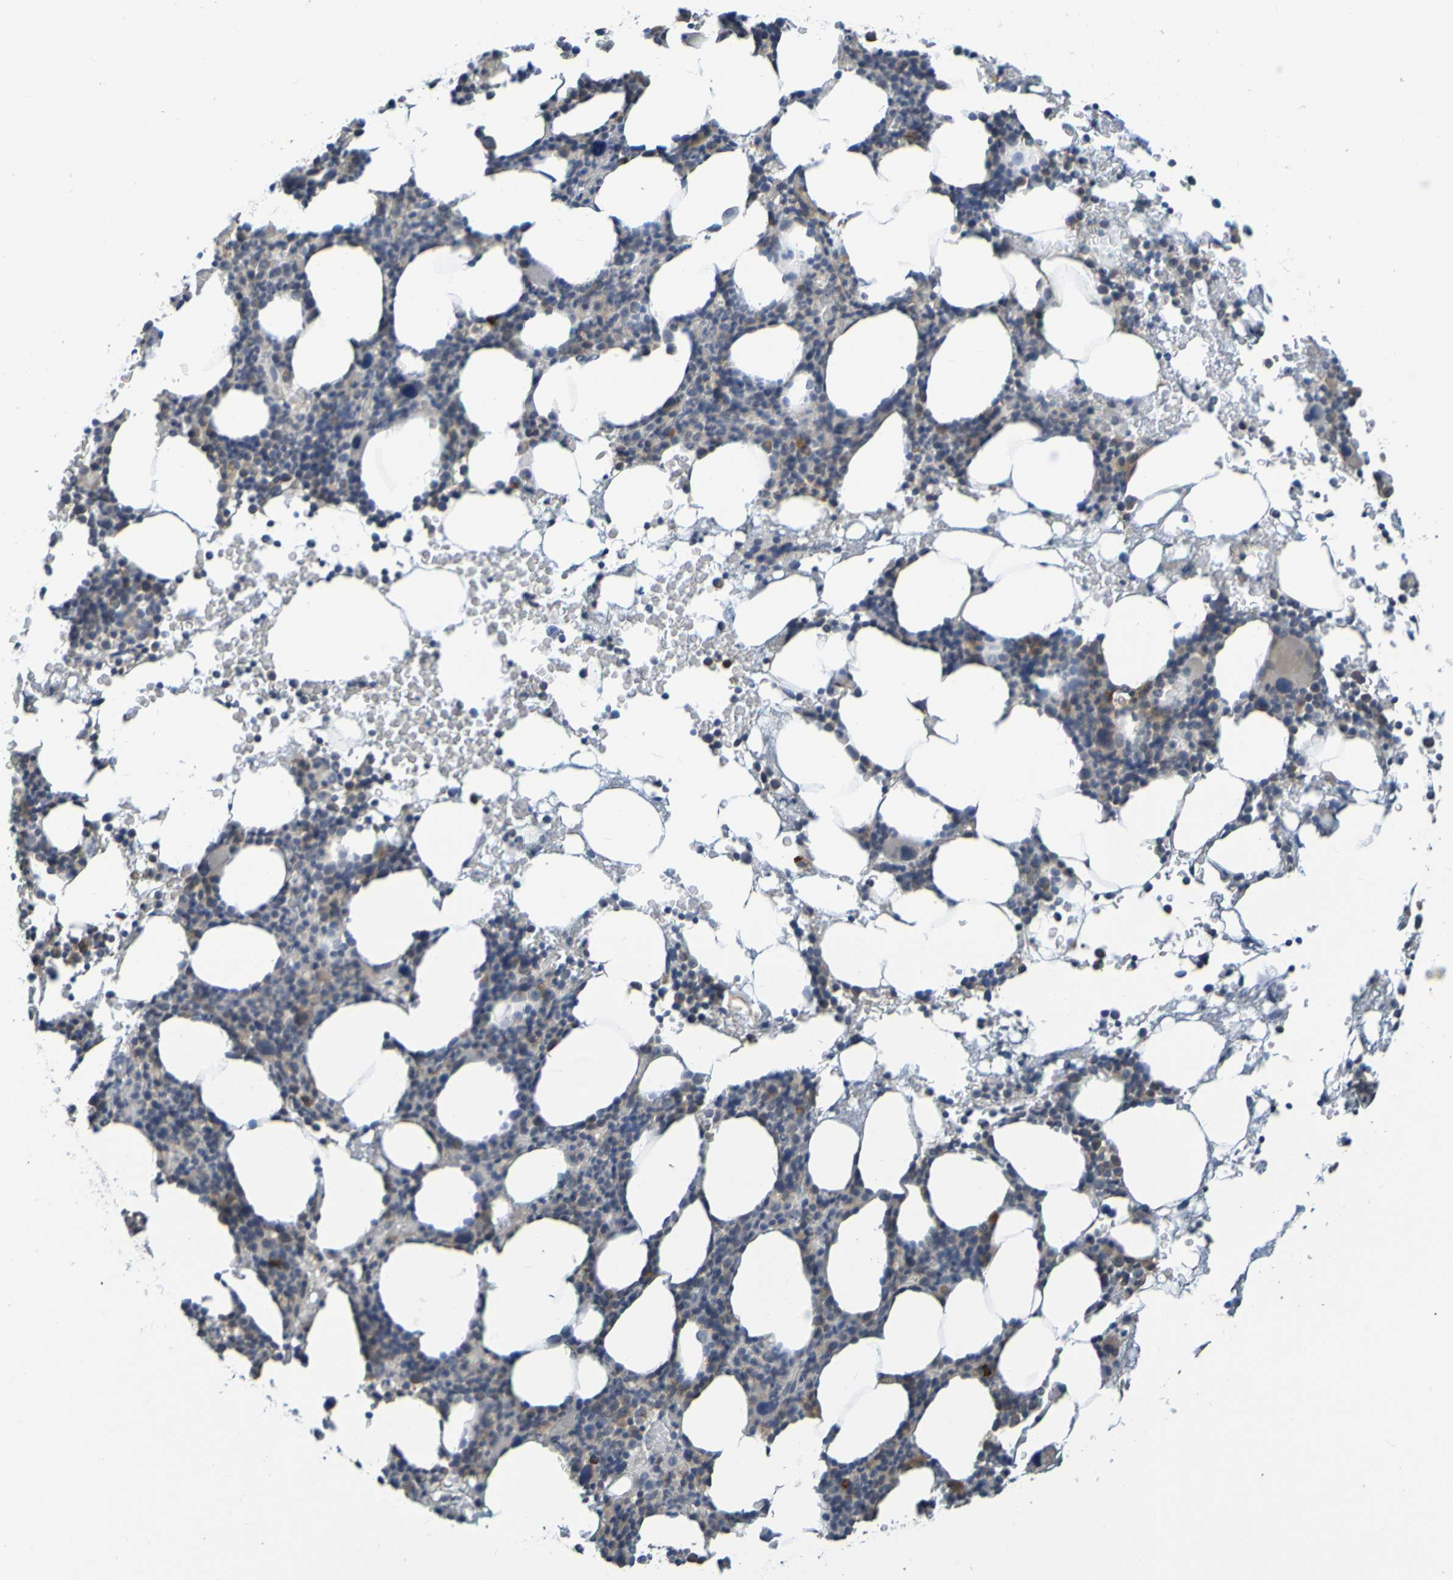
{"staining": {"intensity": "moderate", "quantity": "<25%", "location": "cytoplasmic/membranous"}, "tissue": "bone marrow", "cell_type": "Hematopoietic cells", "image_type": "normal", "snomed": [{"axis": "morphology", "description": "Normal tissue, NOS"}, {"axis": "morphology", "description": "Inflammation, NOS"}, {"axis": "topography", "description": "Bone marrow"}], "caption": "Immunohistochemistry of benign bone marrow displays low levels of moderate cytoplasmic/membranous positivity in about <25% of hematopoietic cells.", "gene": "C3AR1", "patient": {"sex": "female", "age": 84}}